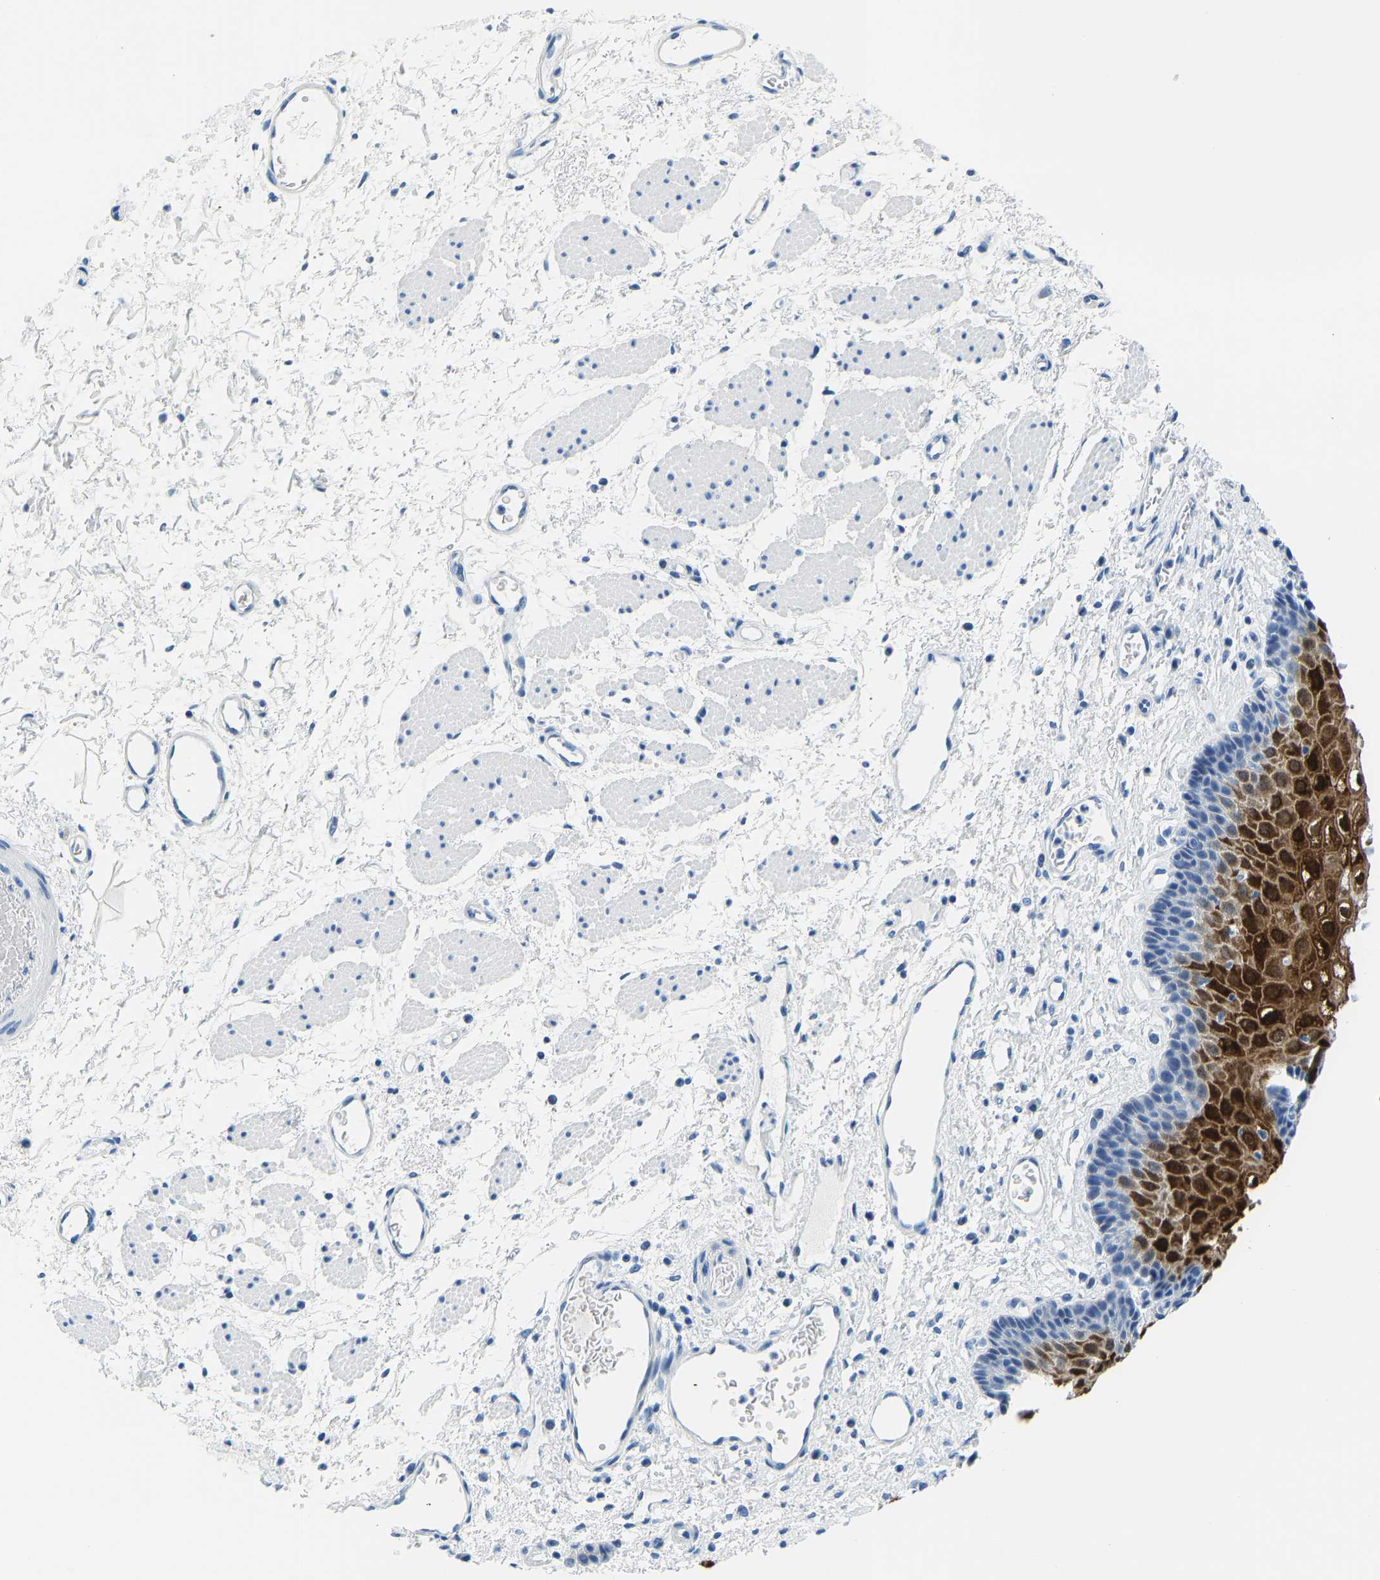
{"staining": {"intensity": "strong", "quantity": "25%-75%", "location": "cytoplasmic/membranous,nuclear"}, "tissue": "esophagus", "cell_type": "Squamous epithelial cells", "image_type": "normal", "snomed": [{"axis": "morphology", "description": "Normal tissue, NOS"}, {"axis": "topography", "description": "Esophagus"}], "caption": "The photomicrograph reveals staining of benign esophagus, revealing strong cytoplasmic/membranous,nuclear protein staining (brown color) within squamous epithelial cells. Immunohistochemistry stains the protein of interest in brown and the nuclei are stained blue.", "gene": "SERPINB3", "patient": {"sex": "male", "age": 54}}